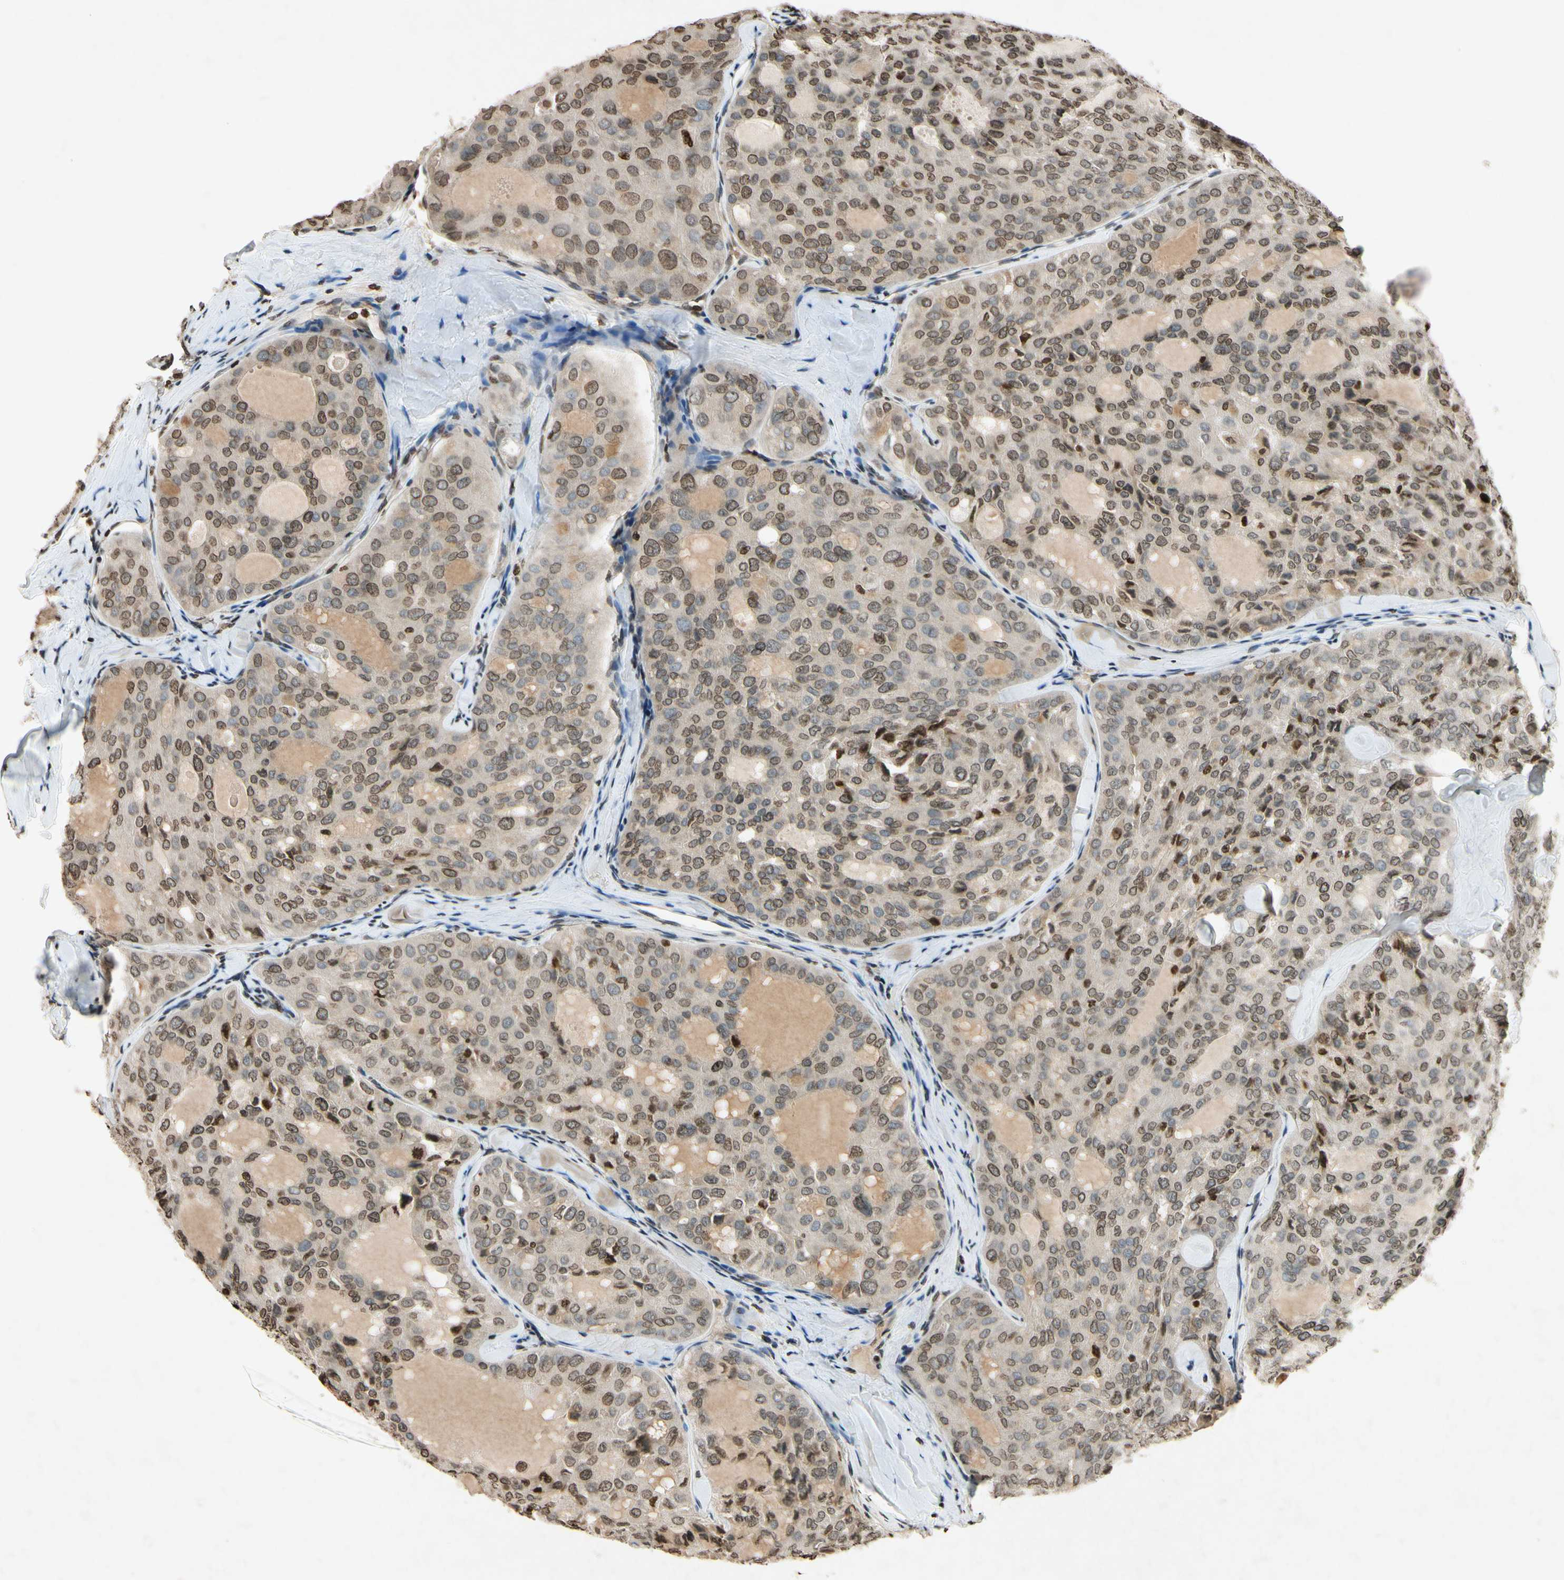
{"staining": {"intensity": "weak", "quantity": "25%-75%", "location": "nuclear"}, "tissue": "thyroid cancer", "cell_type": "Tumor cells", "image_type": "cancer", "snomed": [{"axis": "morphology", "description": "Follicular adenoma carcinoma, NOS"}, {"axis": "topography", "description": "Thyroid gland"}], "caption": "Follicular adenoma carcinoma (thyroid) was stained to show a protein in brown. There is low levels of weak nuclear expression in about 25%-75% of tumor cells.", "gene": "HOXB3", "patient": {"sex": "male", "age": 75}}